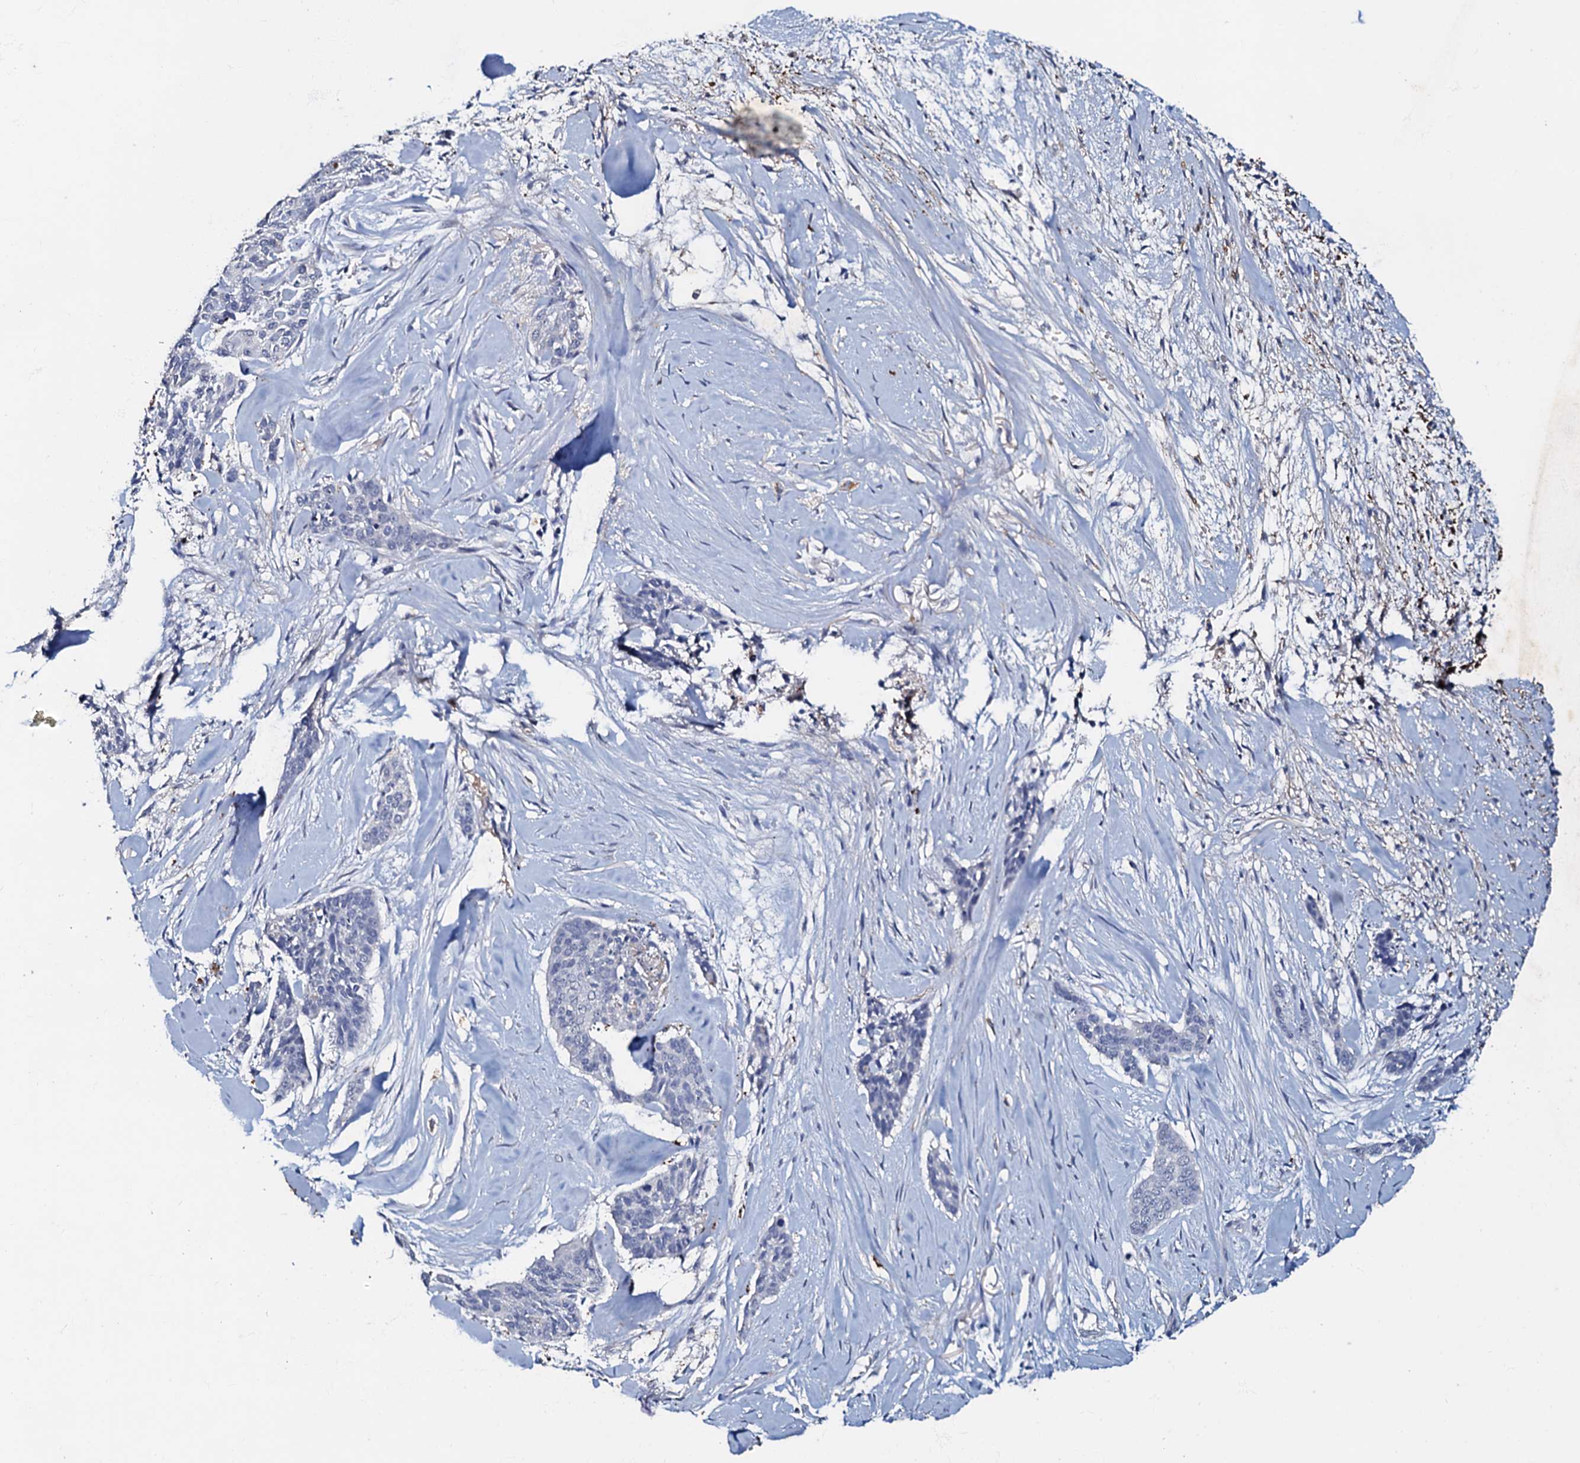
{"staining": {"intensity": "negative", "quantity": "none", "location": "none"}, "tissue": "skin cancer", "cell_type": "Tumor cells", "image_type": "cancer", "snomed": [{"axis": "morphology", "description": "Basal cell carcinoma"}, {"axis": "topography", "description": "Skin"}], "caption": "DAB (3,3'-diaminobenzidine) immunohistochemical staining of human skin cancer displays no significant positivity in tumor cells.", "gene": "MANSC4", "patient": {"sex": "female", "age": 64}}